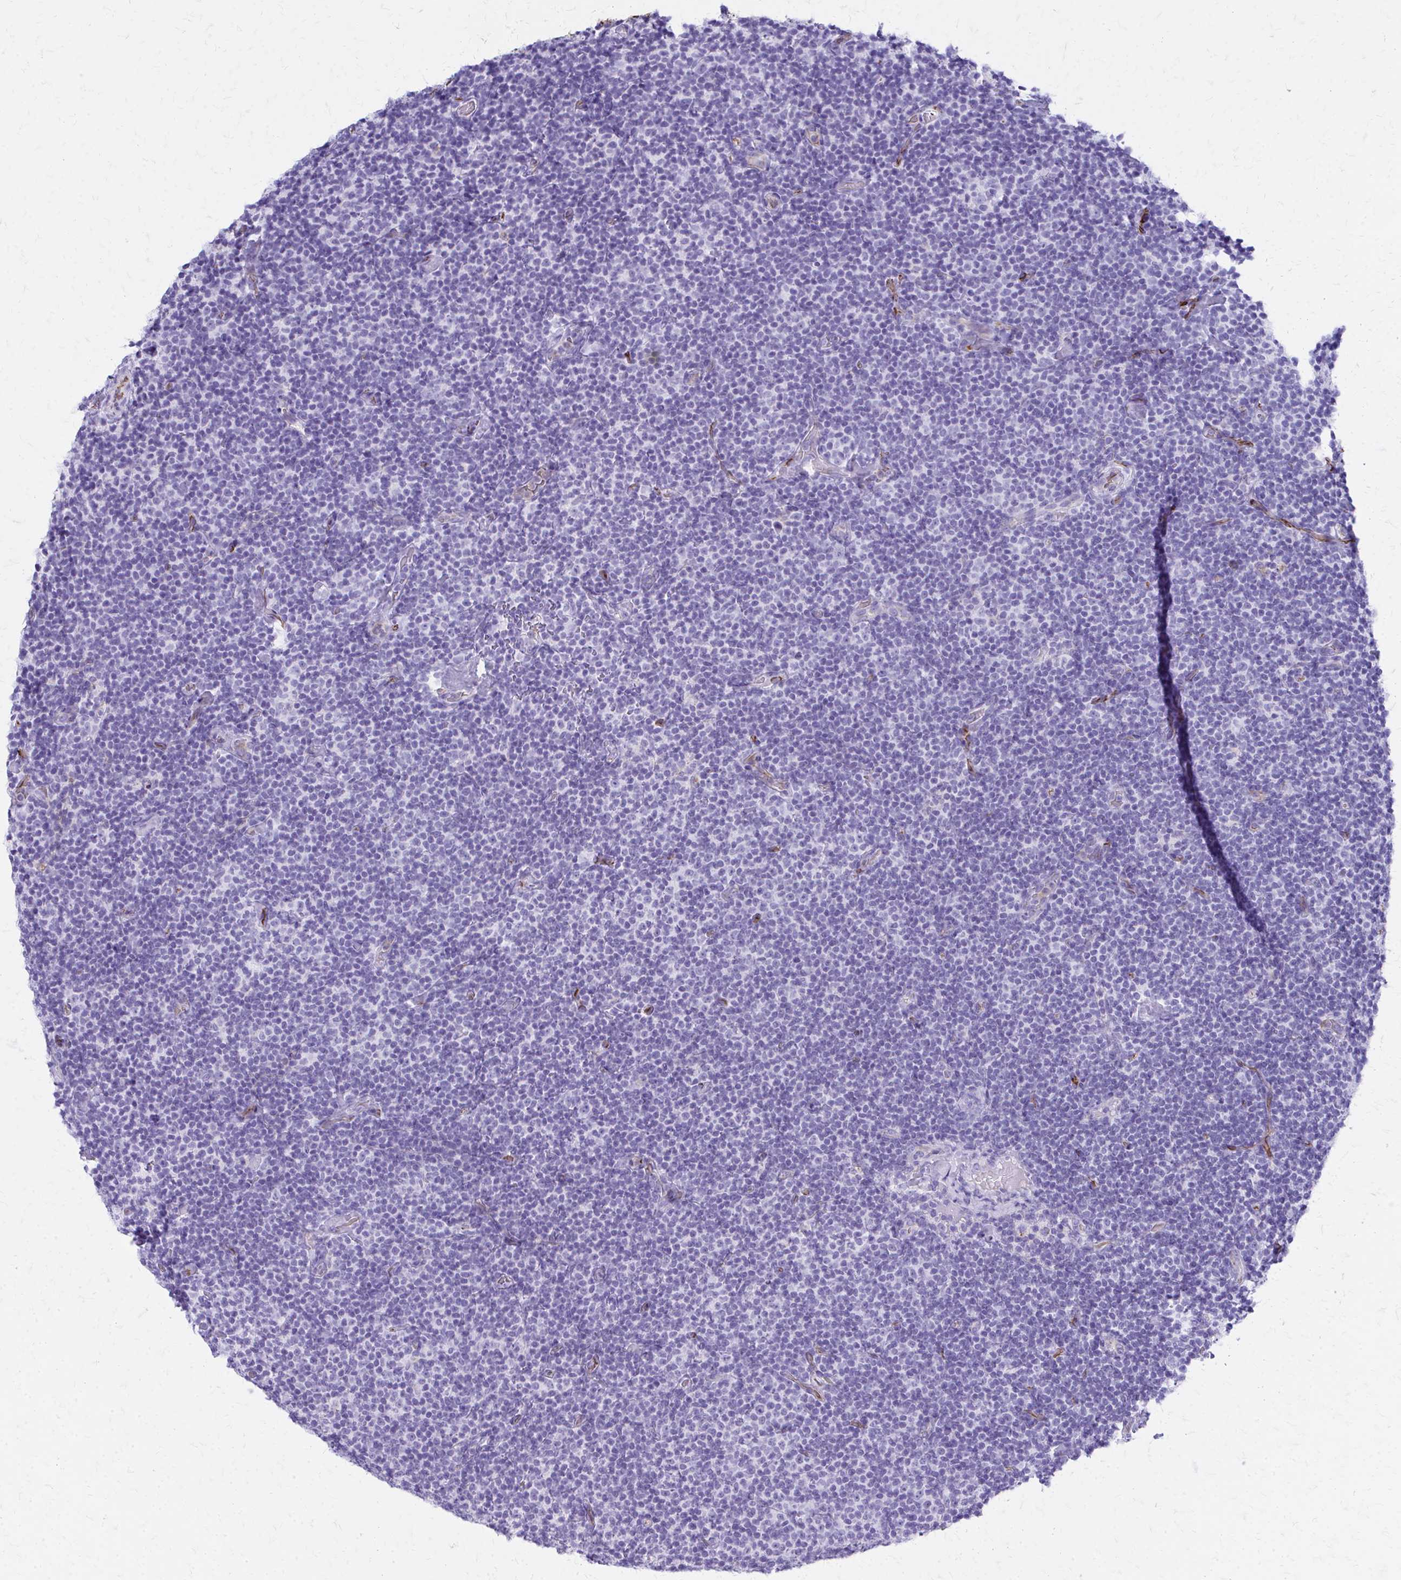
{"staining": {"intensity": "negative", "quantity": "none", "location": "none"}, "tissue": "lymphoma", "cell_type": "Tumor cells", "image_type": "cancer", "snomed": [{"axis": "morphology", "description": "Malignant lymphoma, non-Hodgkin's type, Low grade"}, {"axis": "topography", "description": "Lymph node"}], "caption": "This histopathology image is of low-grade malignant lymphoma, non-Hodgkin's type stained with IHC to label a protein in brown with the nuclei are counter-stained blue. There is no expression in tumor cells.", "gene": "TPSG1", "patient": {"sex": "male", "age": 81}}